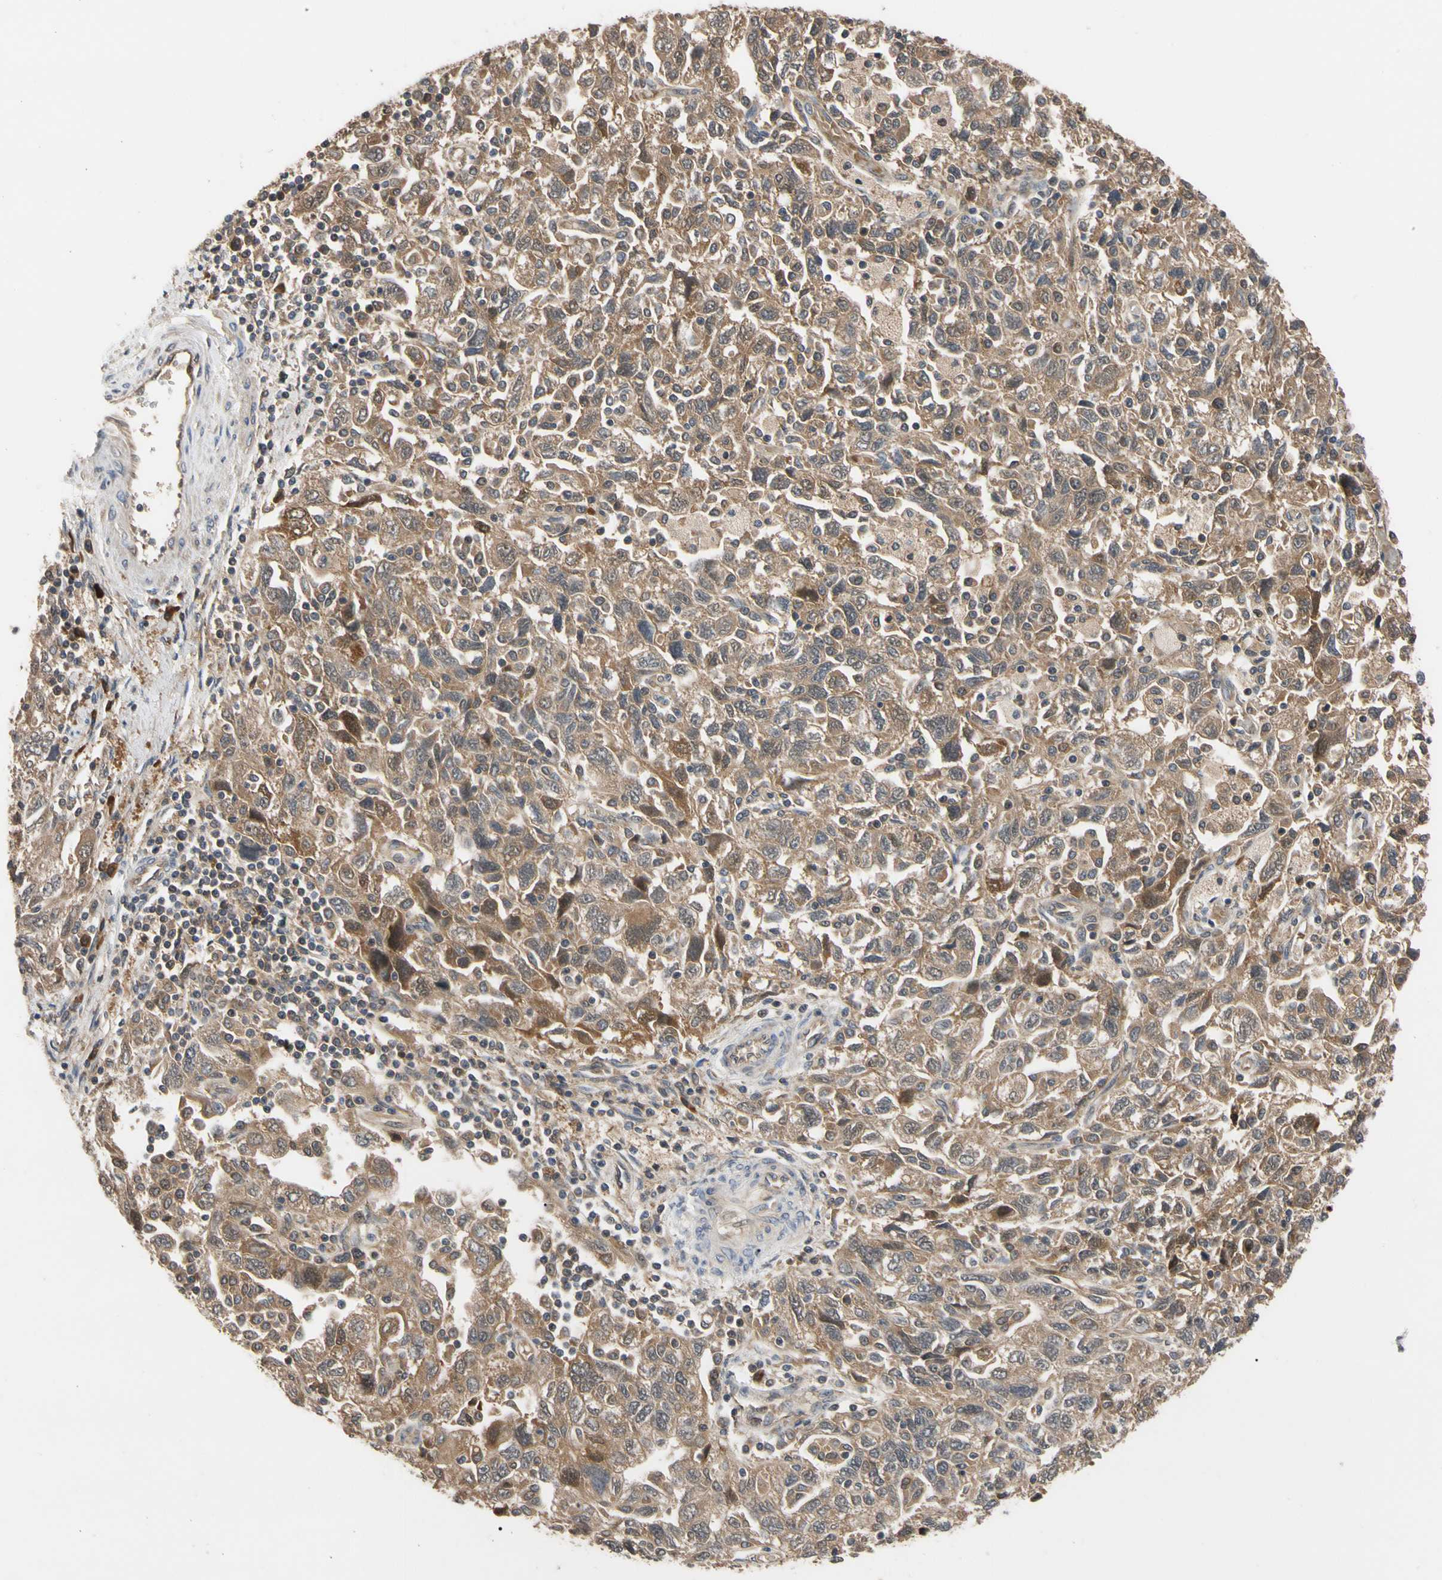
{"staining": {"intensity": "moderate", "quantity": ">75%", "location": "cytoplasmic/membranous"}, "tissue": "ovarian cancer", "cell_type": "Tumor cells", "image_type": "cancer", "snomed": [{"axis": "morphology", "description": "Carcinoma, NOS"}, {"axis": "morphology", "description": "Cystadenocarcinoma, serous, NOS"}, {"axis": "topography", "description": "Ovary"}], "caption": "Immunohistochemical staining of ovarian cancer (serous cystadenocarcinoma) exhibits medium levels of moderate cytoplasmic/membranous positivity in approximately >75% of tumor cells.", "gene": "CYTIP", "patient": {"sex": "female", "age": 69}}